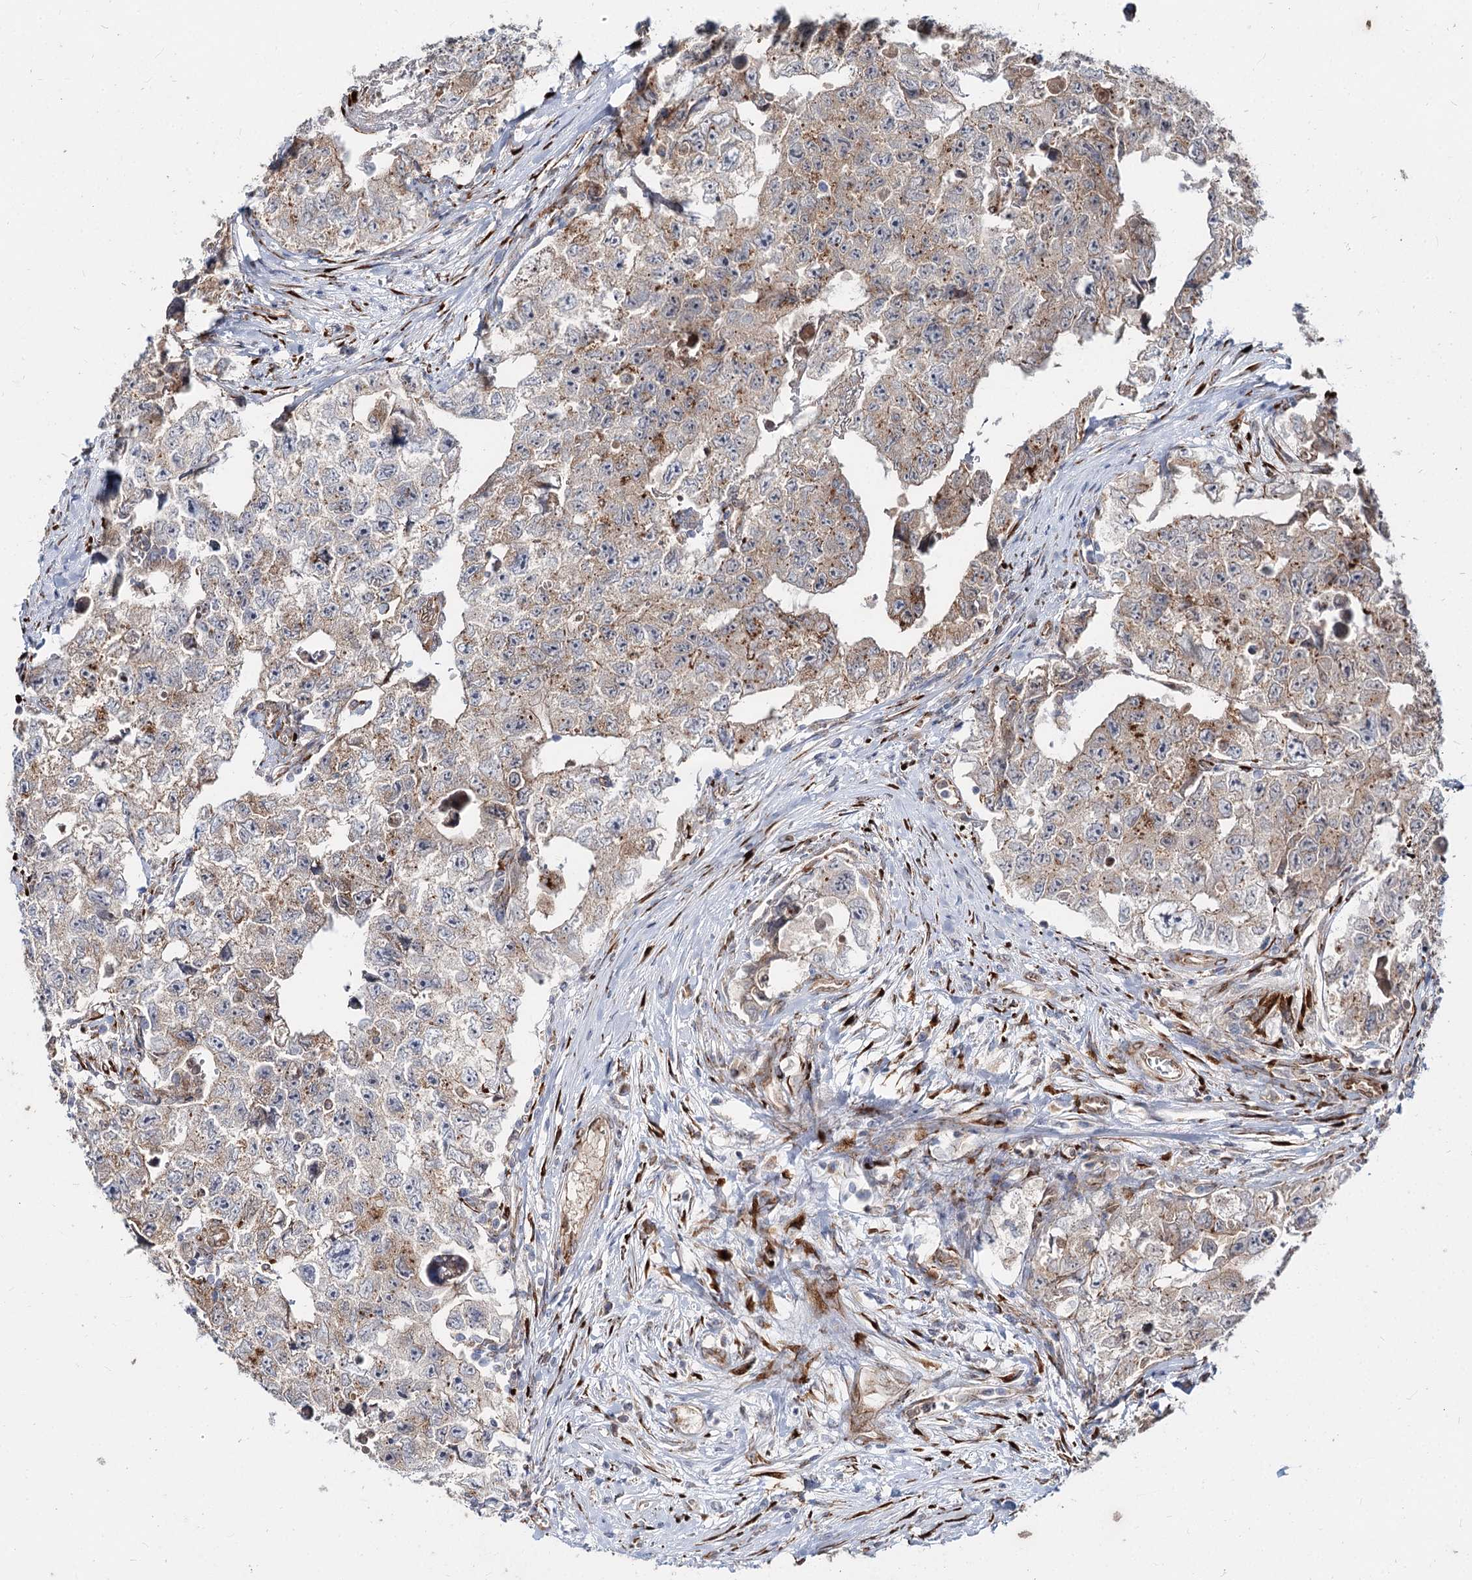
{"staining": {"intensity": "weak", "quantity": "25%-75%", "location": "cytoplasmic/membranous"}, "tissue": "testis cancer", "cell_type": "Tumor cells", "image_type": "cancer", "snomed": [{"axis": "morphology", "description": "Carcinoma, Embryonal, NOS"}, {"axis": "topography", "description": "Testis"}], "caption": "Immunohistochemistry image of testis cancer (embryonal carcinoma) stained for a protein (brown), which reveals low levels of weak cytoplasmic/membranous expression in approximately 25%-75% of tumor cells.", "gene": "SPART", "patient": {"sex": "male", "age": 17}}